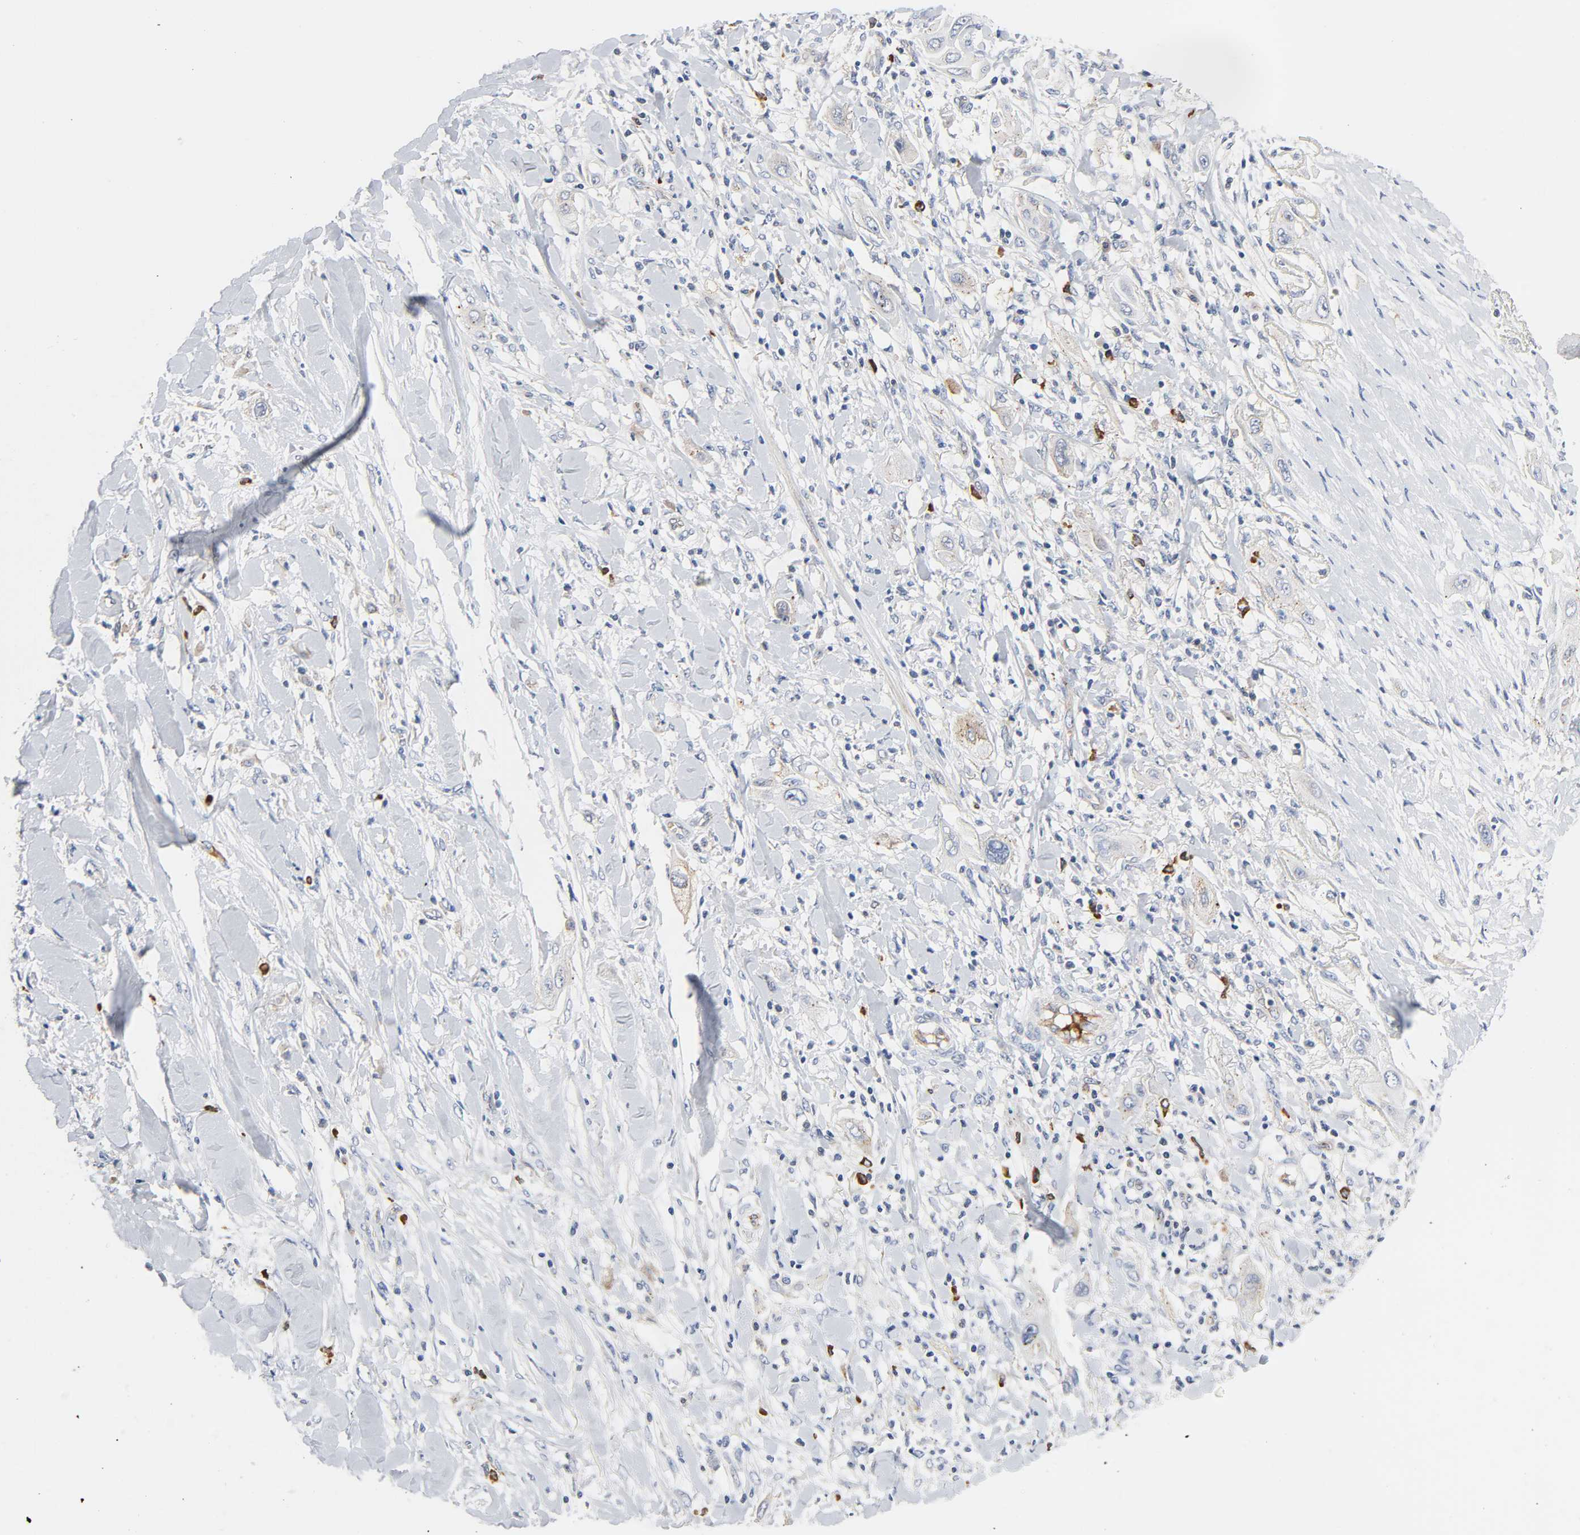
{"staining": {"intensity": "weak", "quantity": "<25%", "location": "cytoplasmic/membranous"}, "tissue": "lung cancer", "cell_type": "Tumor cells", "image_type": "cancer", "snomed": [{"axis": "morphology", "description": "Squamous cell carcinoma, NOS"}, {"axis": "topography", "description": "Lung"}], "caption": "An immunohistochemistry (IHC) micrograph of squamous cell carcinoma (lung) is shown. There is no staining in tumor cells of squamous cell carcinoma (lung).", "gene": "CD2AP", "patient": {"sex": "female", "age": 47}}